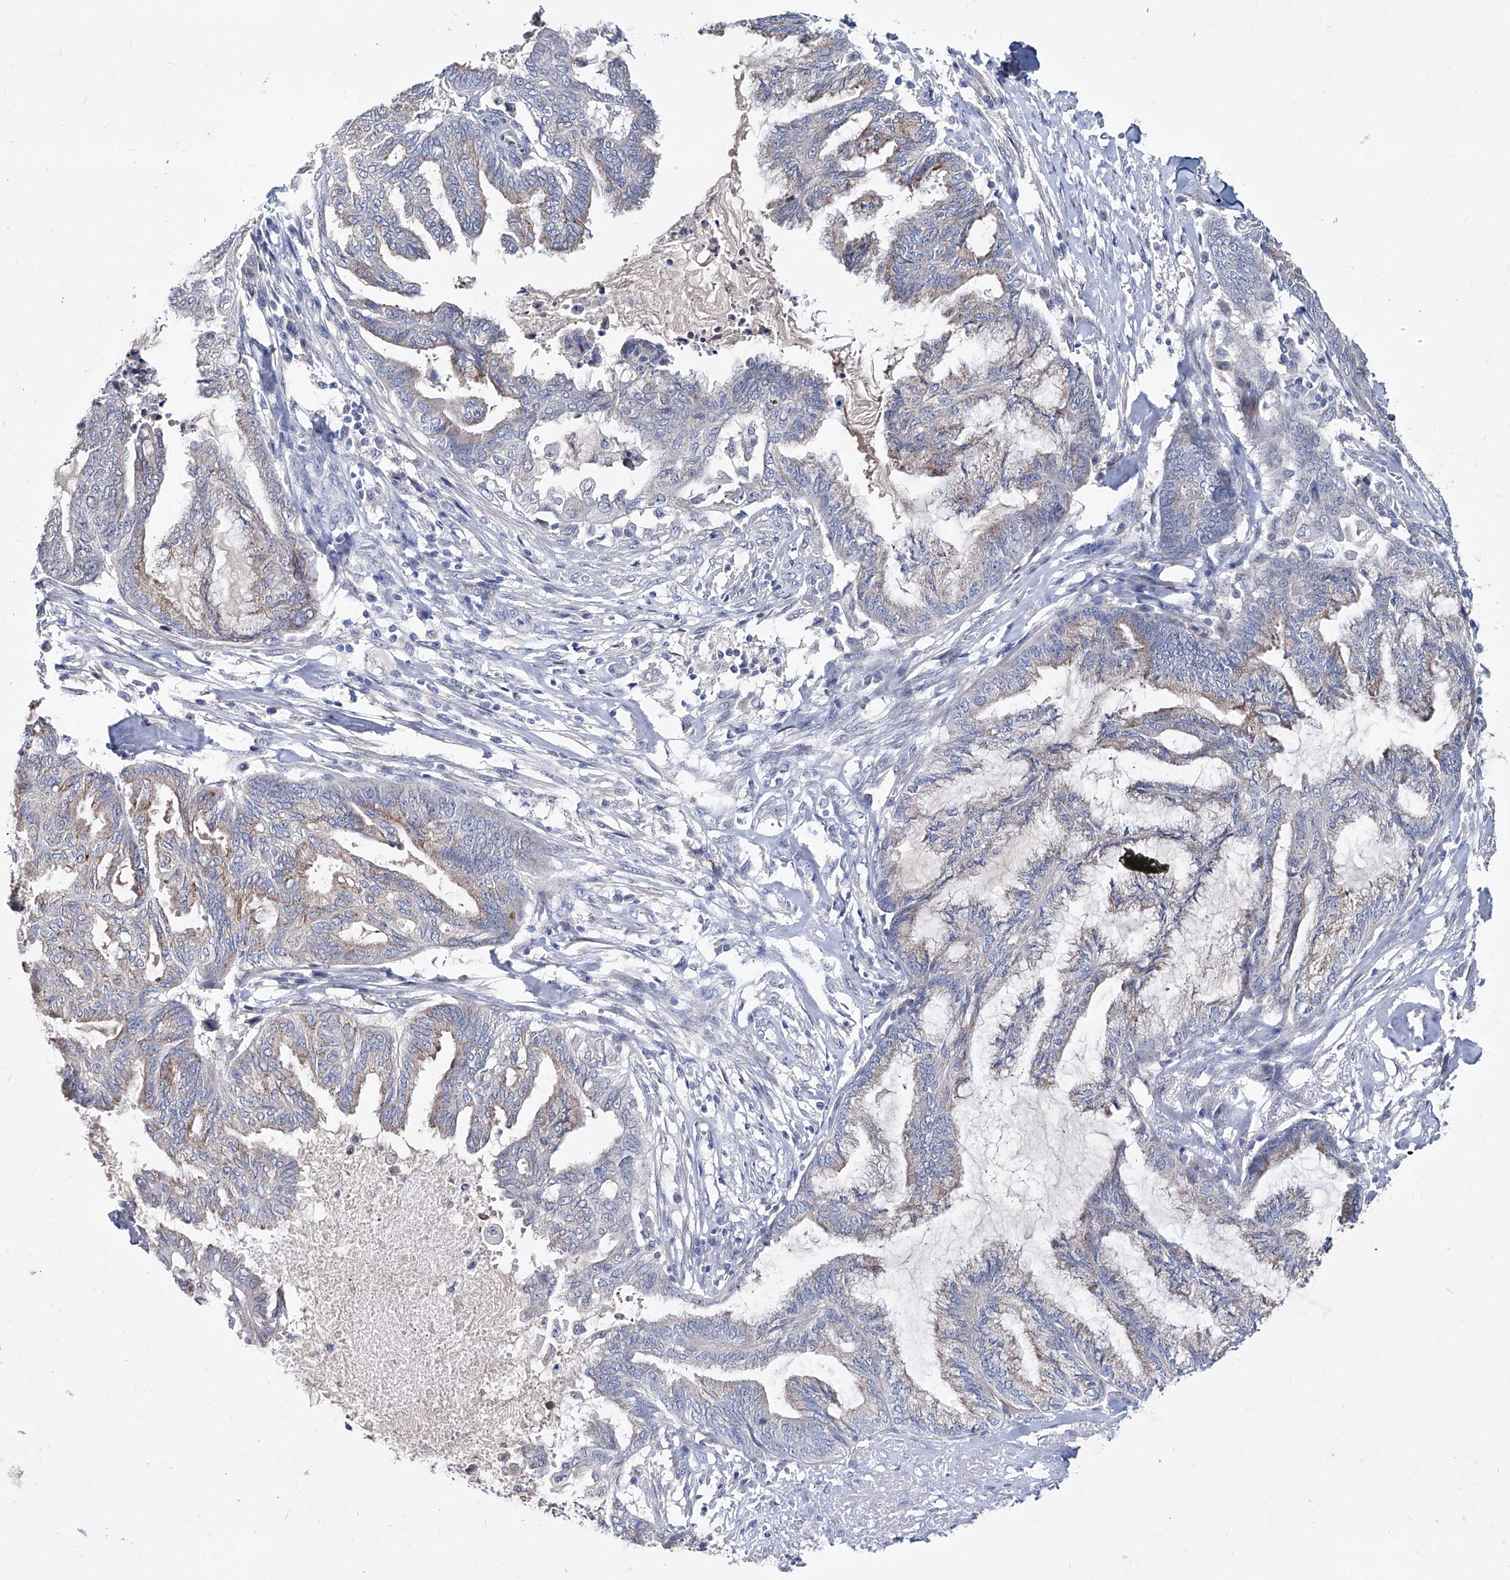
{"staining": {"intensity": "weak", "quantity": "25%-75%", "location": "cytoplasmic/membranous"}, "tissue": "endometrial cancer", "cell_type": "Tumor cells", "image_type": "cancer", "snomed": [{"axis": "morphology", "description": "Adenocarcinoma, NOS"}, {"axis": "topography", "description": "Endometrium"}], "caption": "A low amount of weak cytoplasmic/membranous expression is seen in approximately 25%-75% of tumor cells in endometrial cancer tissue.", "gene": "KLHL17", "patient": {"sex": "female", "age": 86}}